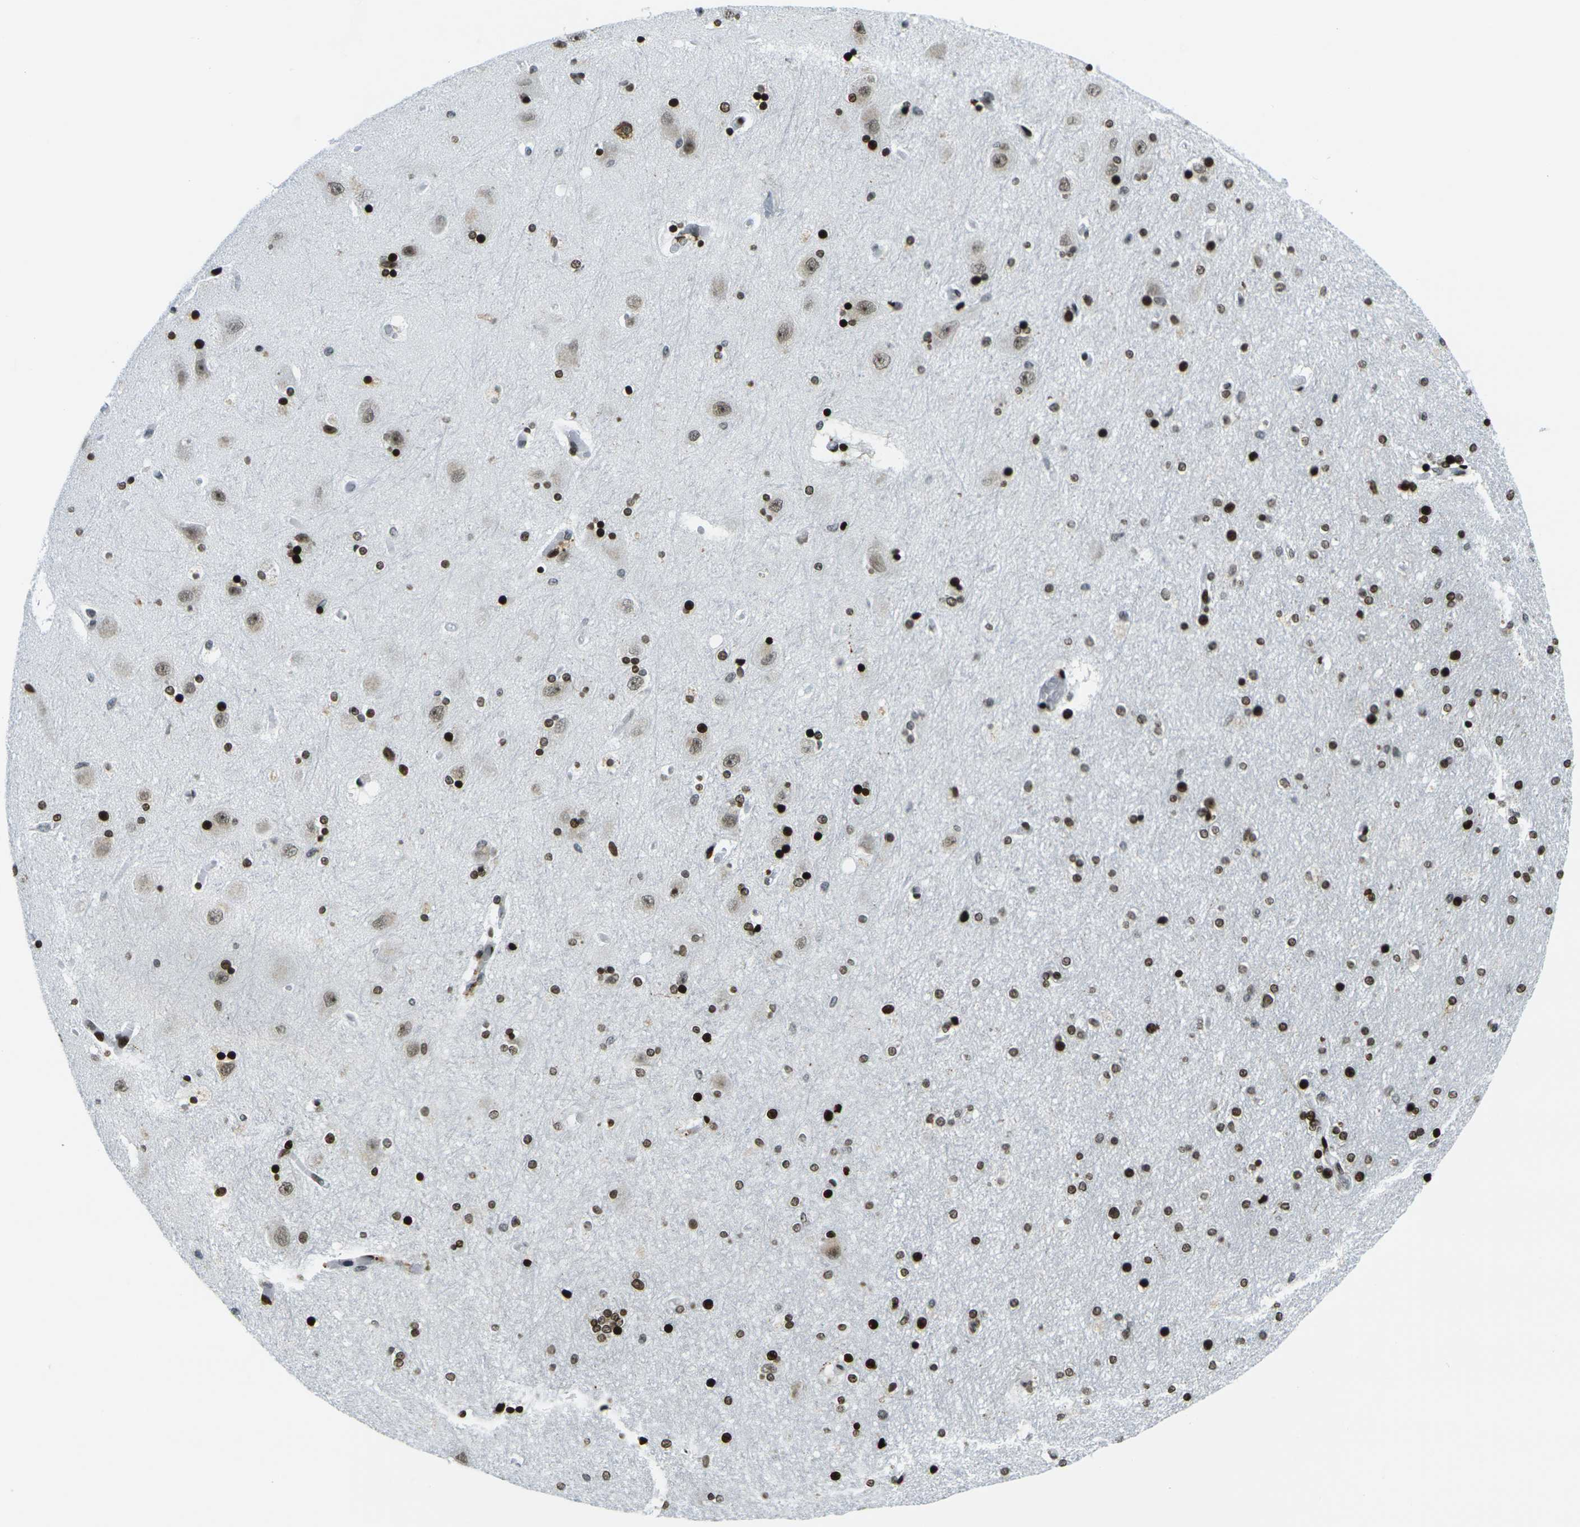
{"staining": {"intensity": "strong", "quantity": ">75%", "location": "nuclear"}, "tissue": "hippocampus", "cell_type": "Glial cells", "image_type": "normal", "snomed": [{"axis": "morphology", "description": "Normal tissue, NOS"}, {"axis": "topography", "description": "Hippocampus"}], "caption": "An immunohistochemistry (IHC) photomicrograph of benign tissue is shown. Protein staining in brown highlights strong nuclear positivity in hippocampus within glial cells.", "gene": "H3", "patient": {"sex": "female", "age": 54}}